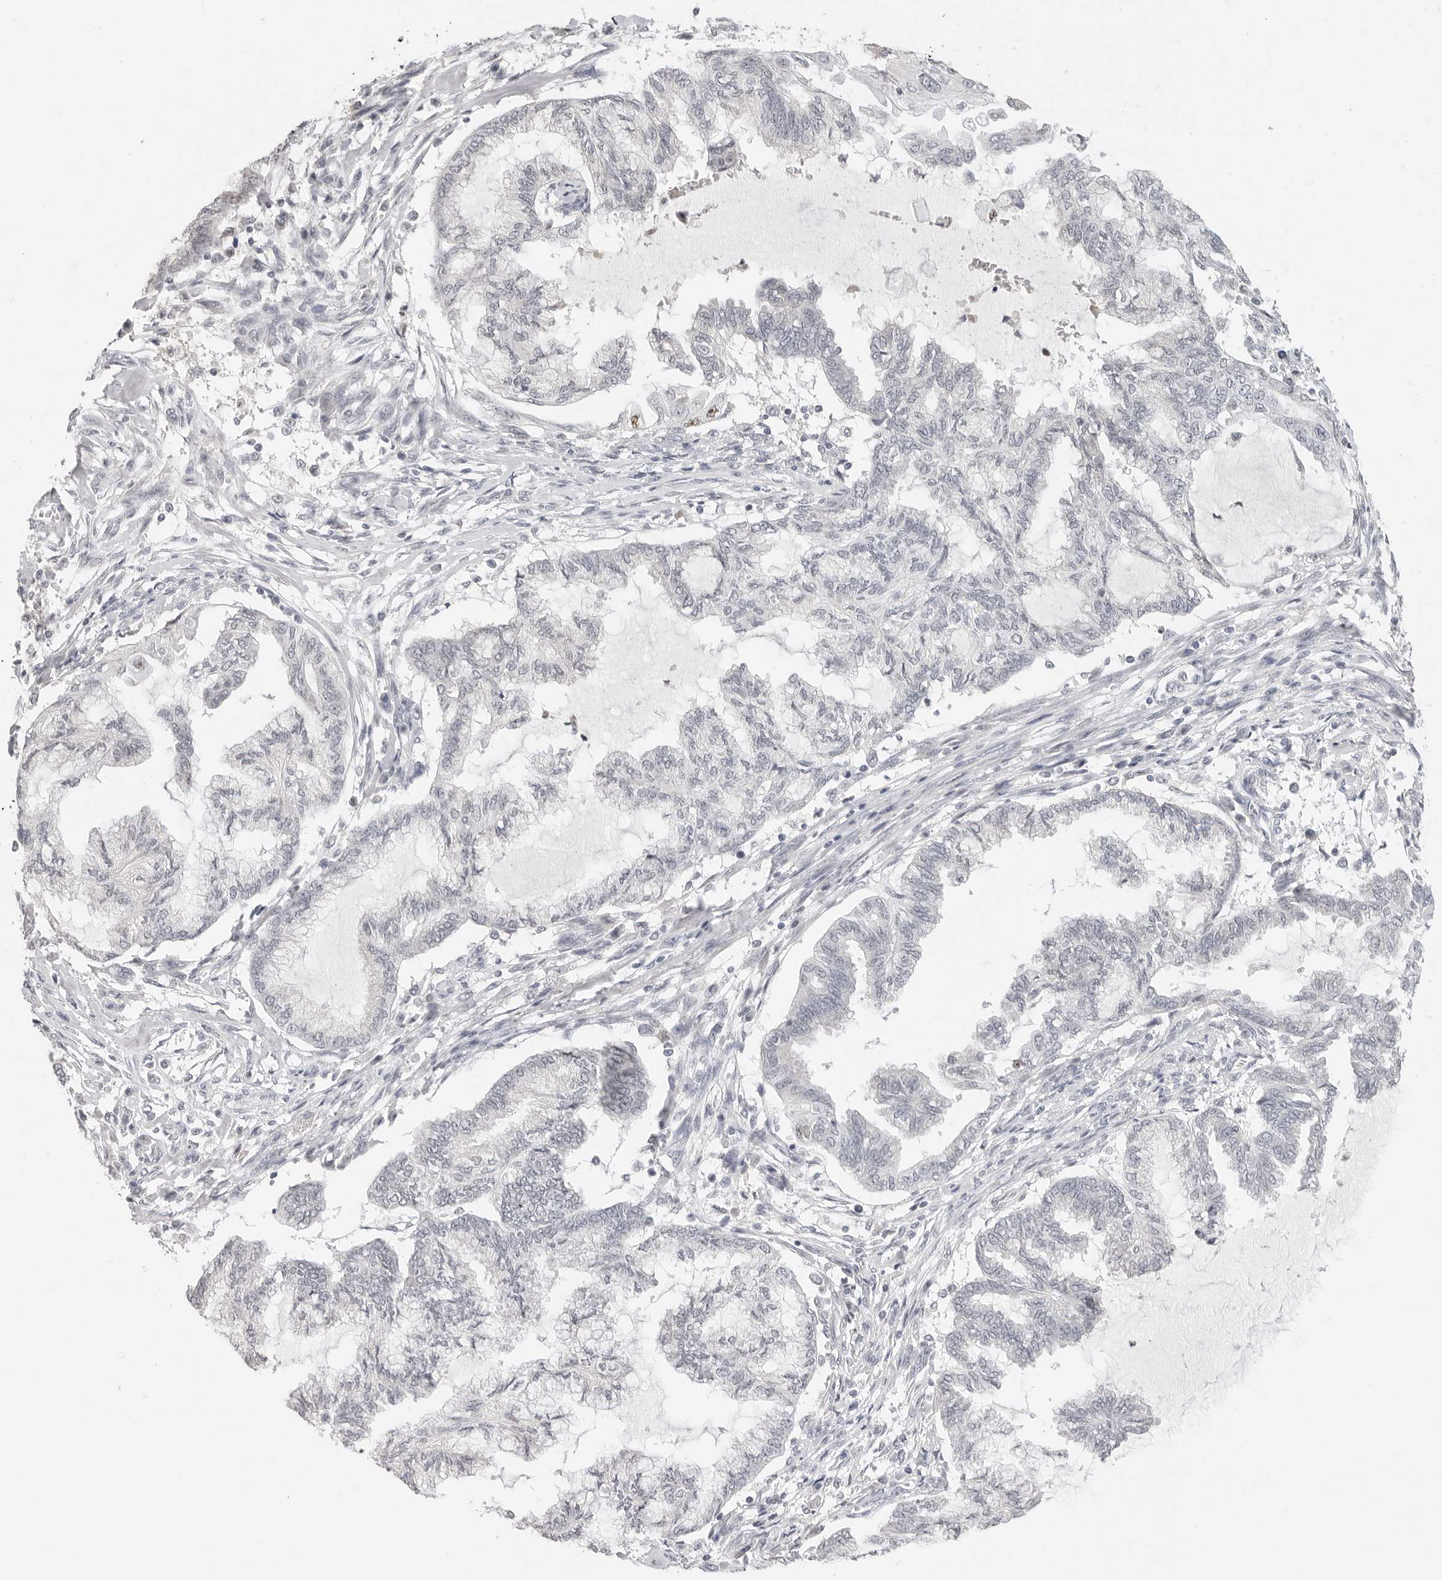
{"staining": {"intensity": "negative", "quantity": "none", "location": "none"}, "tissue": "endometrial cancer", "cell_type": "Tumor cells", "image_type": "cancer", "snomed": [{"axis": "morphology", "description": "Adenocarcinoma, NOS"}, {"axis": "topography", "description": "Endometrium"}], "caption": "Immunohistochemistry (IHC) of endometrial adenocarcinoma displays no expression in tumor cells.", "gene": "MSH6", "patient": {"sex": "female", "age": 86}}